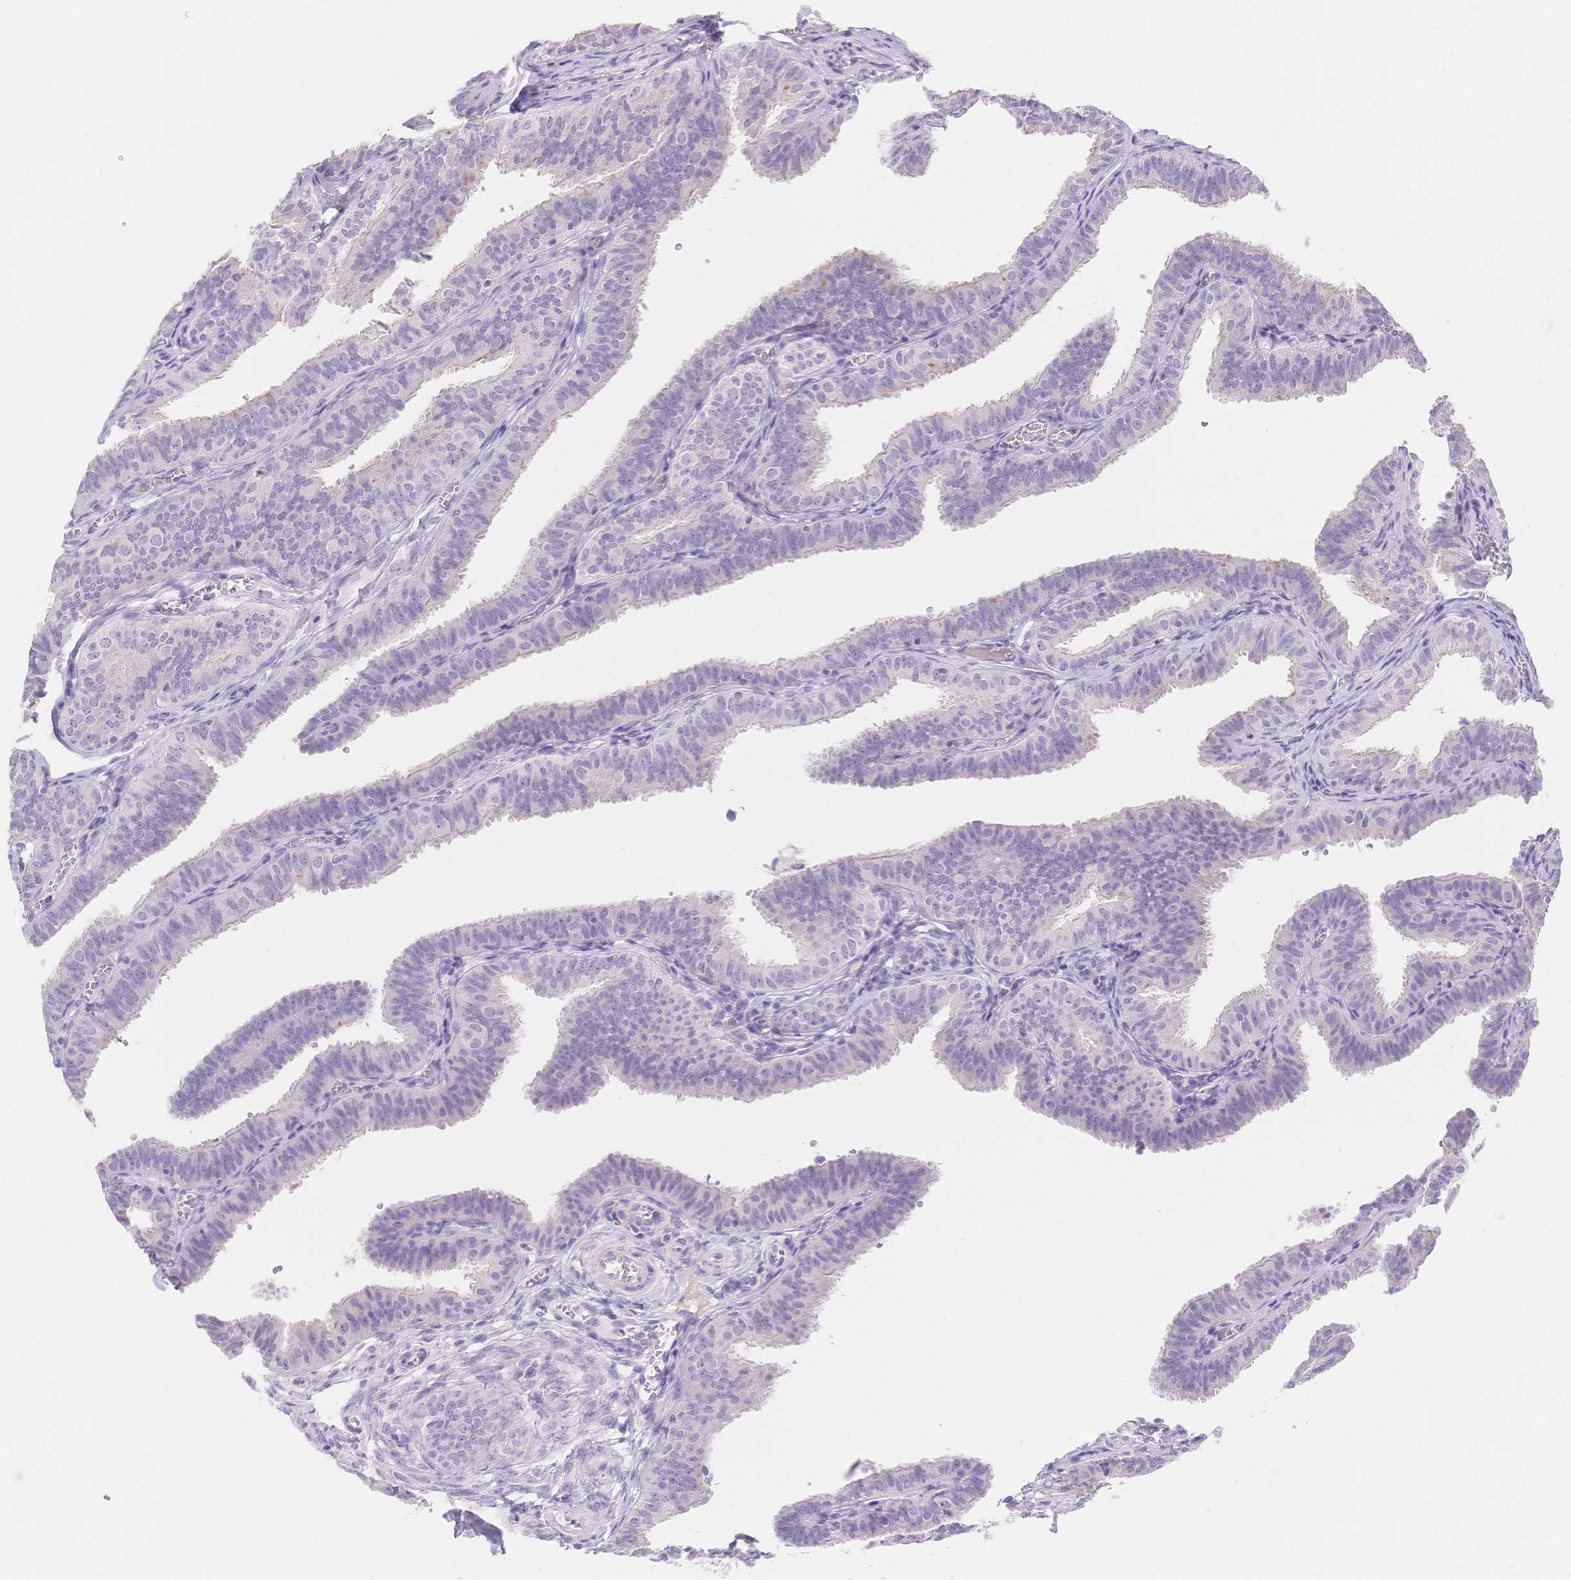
{"staining": {"intensity": "negative", "quantity": "none", "location": "none"}, "tissue": "fallopian tube", "cell_type": "Glandular cells", "image_type": "normal", "snomed": [{"axis": "morphology", "description": "Normal tissue, NOS"}, {"axis": "topography", "description": "Fallopian tube"}], "caption": "The image shows no significant expression in glandular cells of fallopian tube. (Immunohistochemistry, brightfield microscopy, high magnification).", "gene": "MYOM1", "patient": {"sex": "female", "age": 25}}